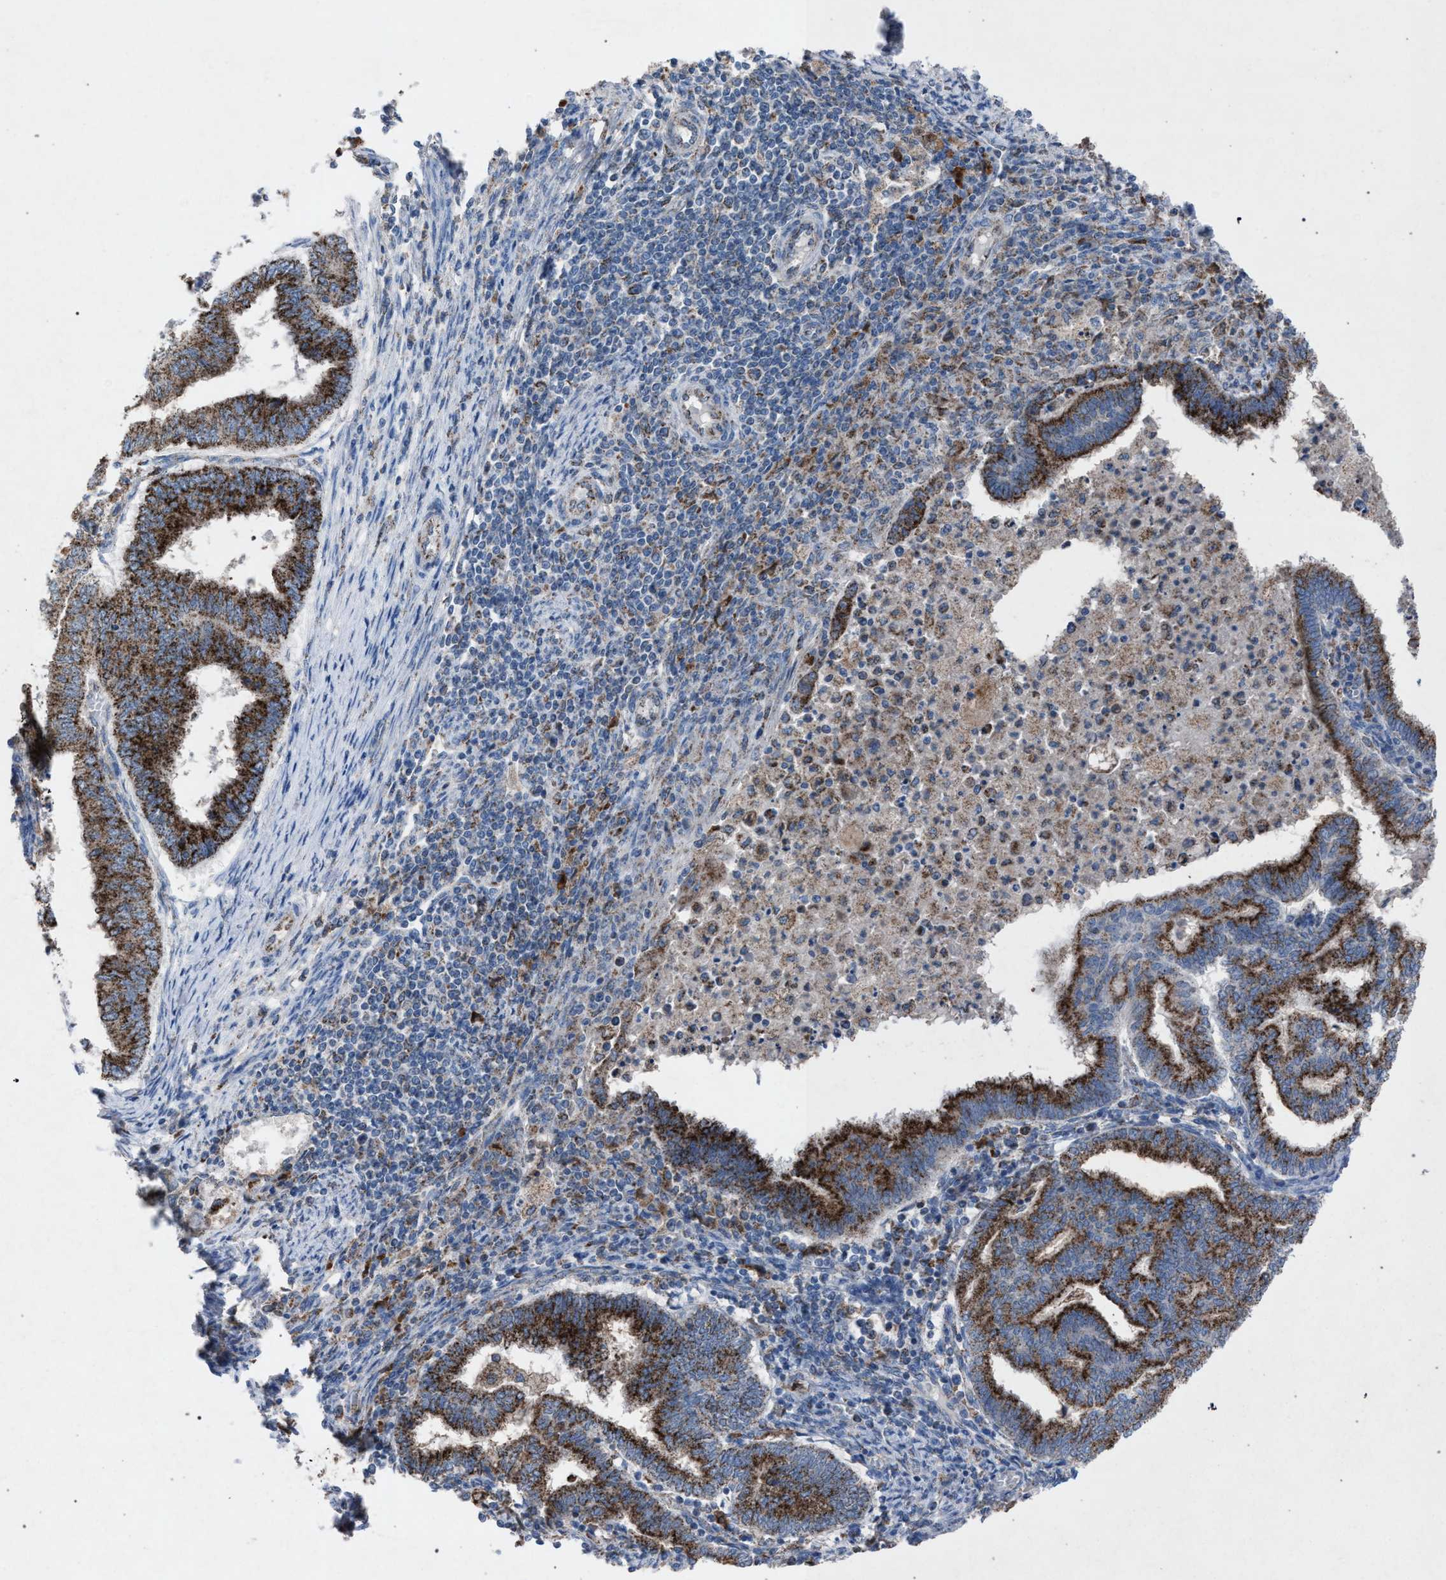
{"staining": {"intensity": "strong", "quantity": ">75%", "location": "cytoplasmic/membranous"}, "tissue": "endometrial cancer", "cell_type": "Tumor cells", "image_type": "cancer", "snomed": [{"axis": "morphology", "description": "Polyp, NOS"}, {"axis": "morphology", "description": "Adenocarcinoma, NOS"}, {"axis": "morphology", "description": "Adenoma, NOS"}, {"axis": "topography", "description": "Endometrium"}], "caption": "This micrograph demonstrates immunohistochemistry (IHC) staining of human endometrial cancer, with high strong cytoplasmic/membranous staining in about >75% of tumor cells.", "gene": "HSD17B4", "patient": {"sex": "female", "age": 79}}